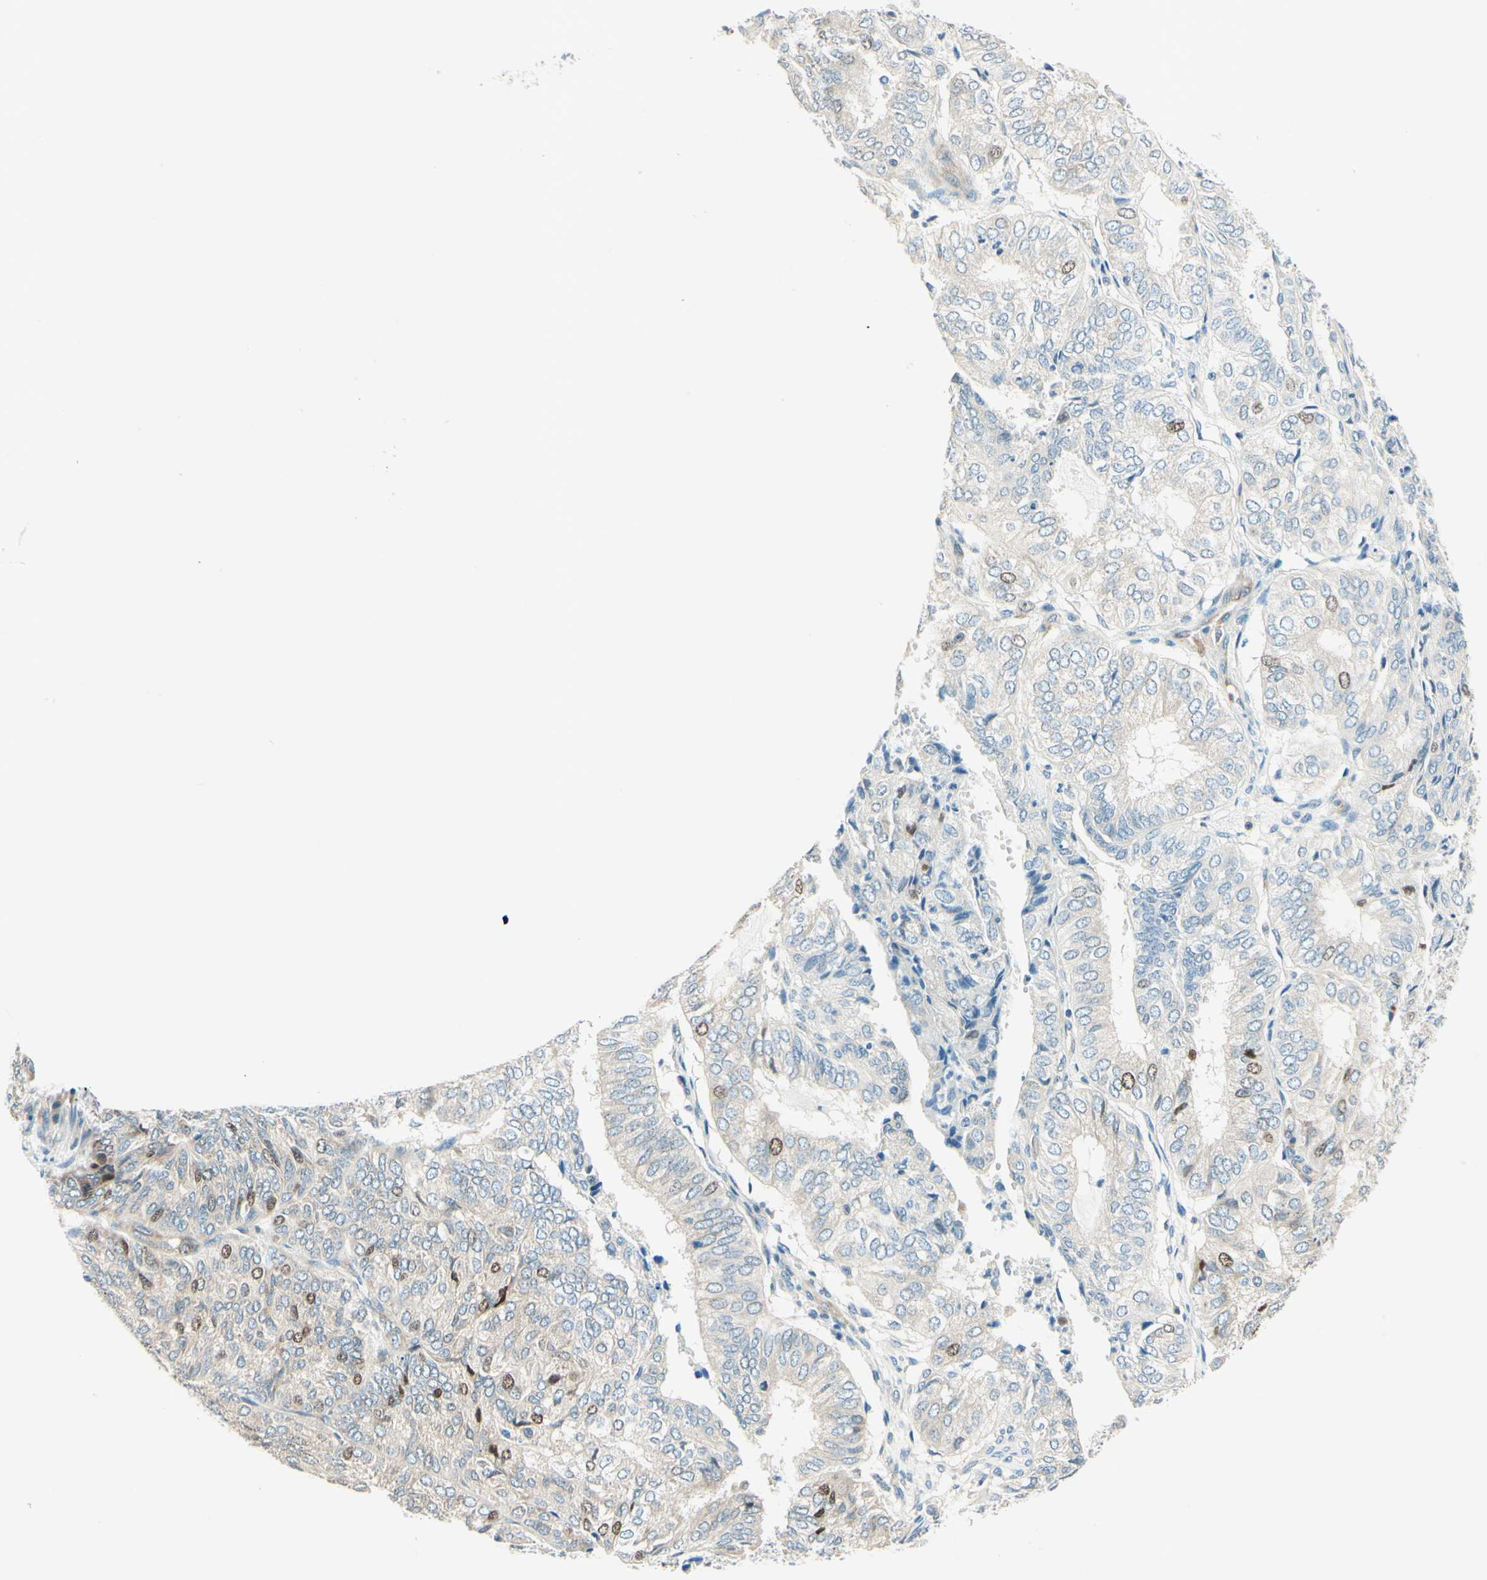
{"staining": {"intensity": "negative", "quantity": "none", "location": "none"}, "tissue": "endometrial cancer", "cell_type": "Tumor cells", "image_type": "cancer", "snomed": [{"axis": "morphology", "description": "Adenocarcinoma, NOS"}, {"axis": "topography", "description": "Uterus"}], "caption": "Tumor cells are negative for protein expression in human adenocarcinoma (endometrial).", "gene": "TAOK2", "patient": {"sex": "female", "age": 60}}